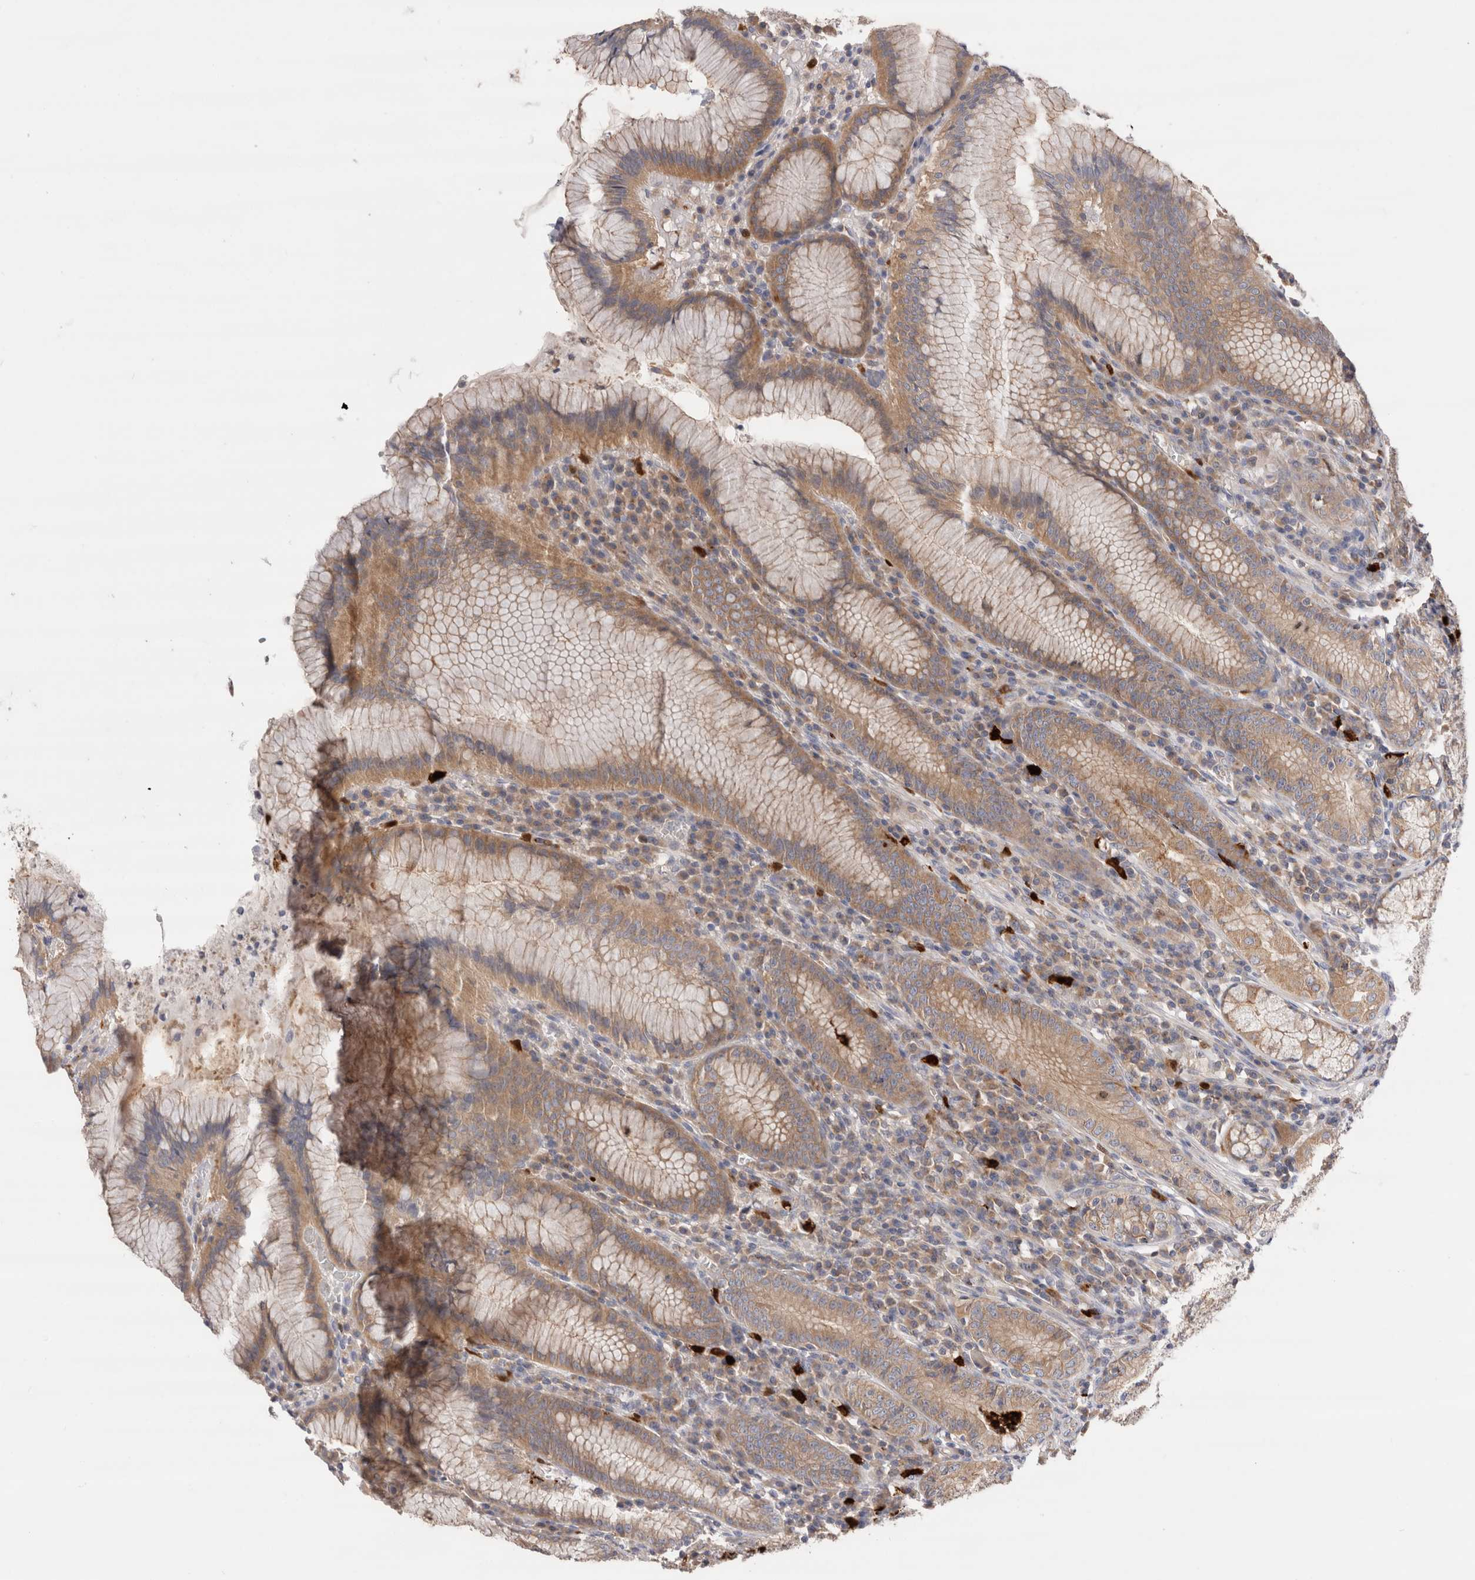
{"staining": {"intensity": "moderate", "quantity": ">75%", "location": "cytoplasmic/membranous"}, "tissue": "stomach", "cell_type": "Glandular cells", "image_type": "normal", "snomed": [{"axis": "morphology", "description": "Normal tissue, NOS"}, {"axis": "topography", "description": "Stomach"}], "caption": "A high-resolution photomicrograph shows immunohistochemistry (IHC) staining of benign stomach, which demonstrates moderate cytoplasmic/membranous expression in approximately >75% of glandular cells.", "gene": "NXT2", "patient": {"sex": "male", "age": 55}}